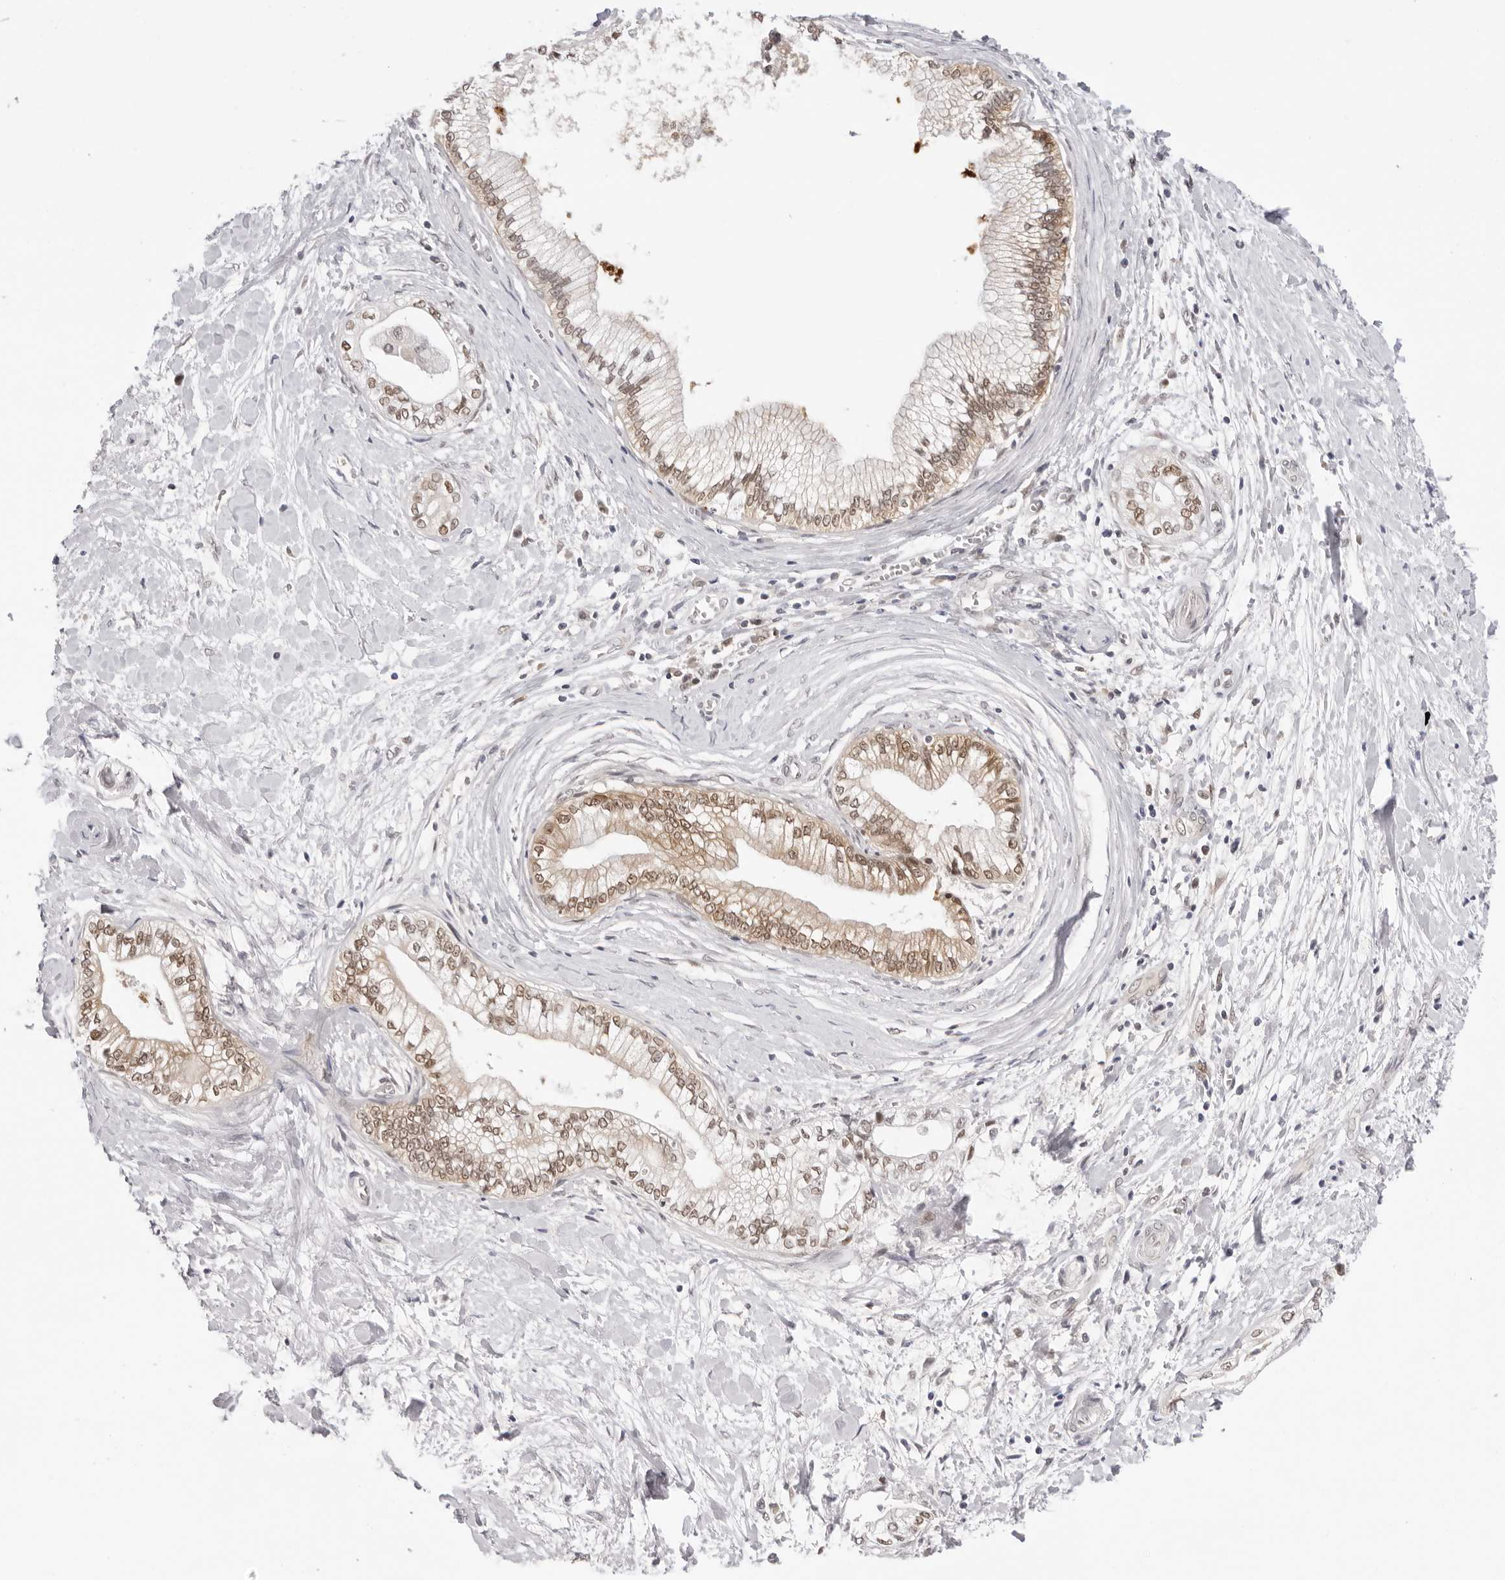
{"staining": {"intensity": "moderate", "quantity": ">75%", "location": "nuclear"}, "tissue": "pancreatic cancer", "cell_type": "Tumor cells", "image_type": "cancer", "snomed": [{"axis": "morphology", "description": "Adenocarcinoma, NOS"}, {"axis": "topography", "description": "Pancreas"}], "caption": "Protein expression analysis of pancreatic cancer (adenocarcinoma) reveals moderate nuclear expression in about >75% of tumor cells.", "gene": "WDR77", "patient": {"sex": "male", "age": 68}}